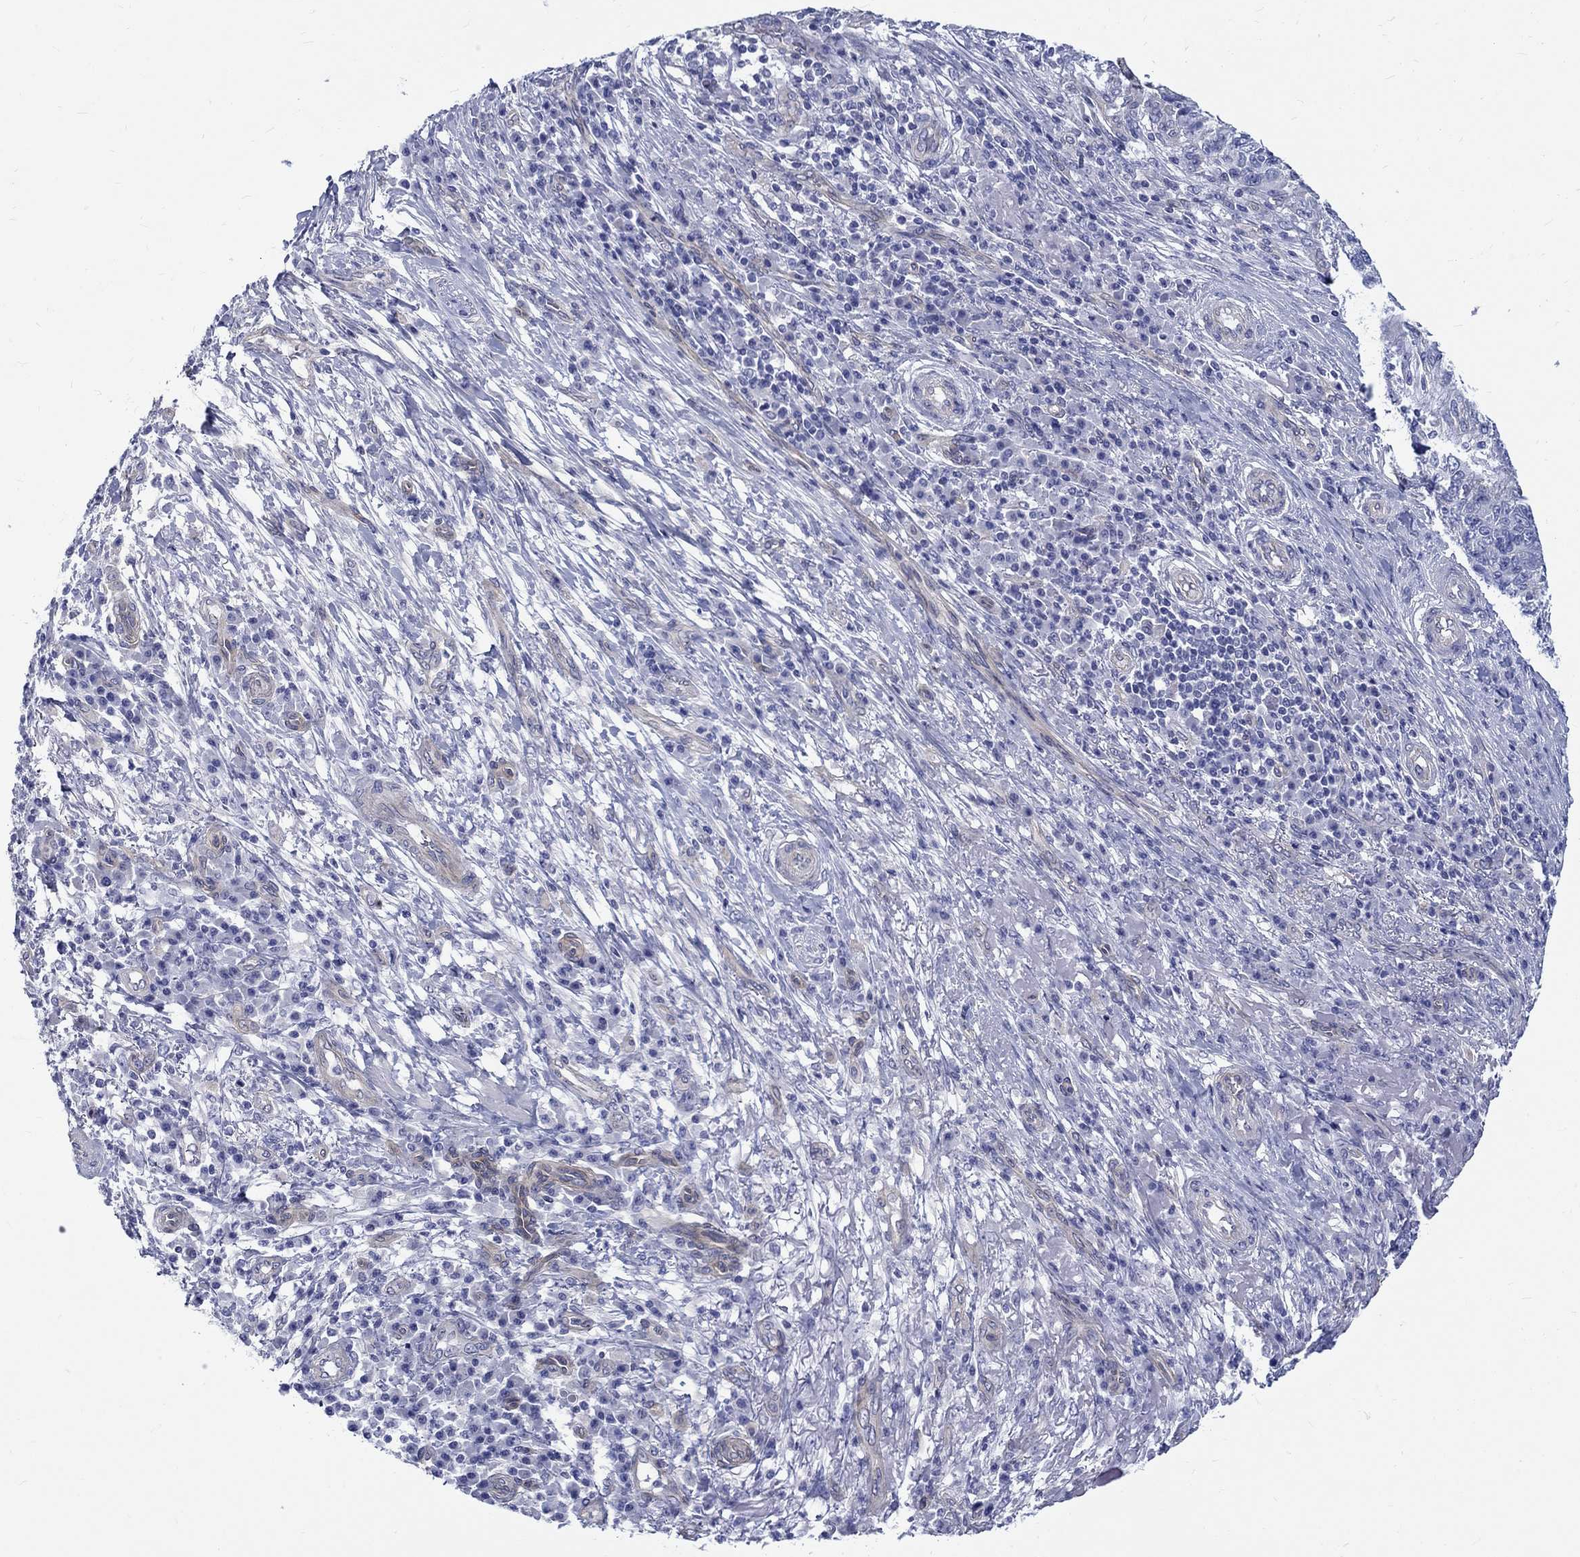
{"staining": {"intensity": "negative", "quantity": "none", "location": "none"}, "tissue": "skin cancer", "cell_type": "Tumor cells", "image_type": "cancer", "snomed": [{"axis": "morphology", "description": "Squamous cell carcinoma, NOS"}, {"axis": "topography", "description": "Skin"}], "caption": "Immunohistochemistry photomicrograph of human skin cancer stained for a protein (brown), which displays no expression in tumor cells. (DAB immunohistochemistry with hematoxylin counter stain).", "gene": "SH2D7", "patient": {"sex": "male", "age": 92}}